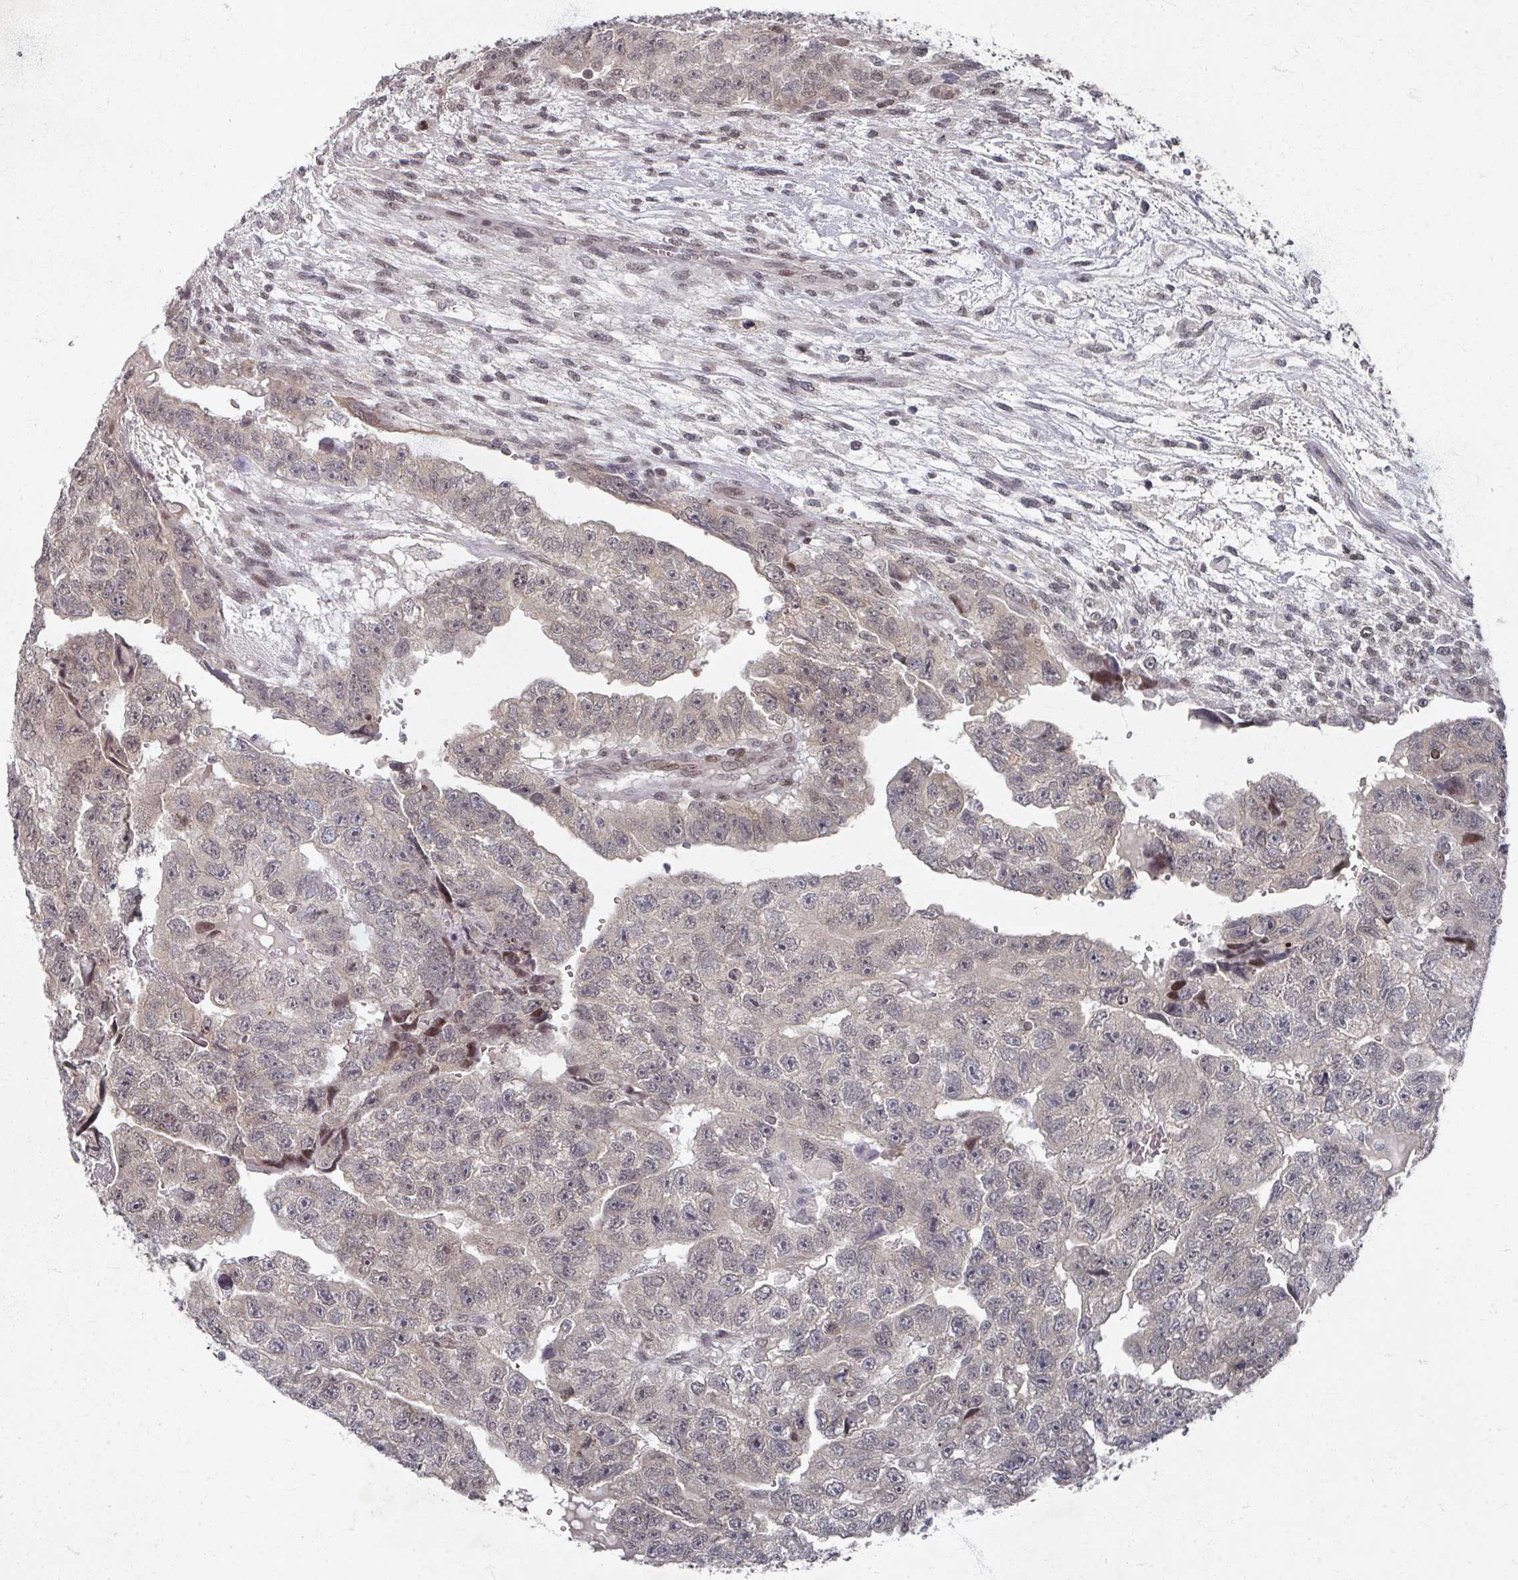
{"staining": {"intensity": "negative", "quantity": "none", "location": "none"}, "tissue": "testis cancer", "cell_type": "Tumor cells", "image_type": "cancer", "snomed": [{"axis": "morphology", "description": "Carcinoma, Embryonal, NOS"}, {"axis": "topography", "description": "Testis"}], "caption": "Immunohistochemical staining of testis cancer shows no significant staining in tumor cells.", "gene": "PSKH1", "patient": {"sex": "male", "age": 20}}